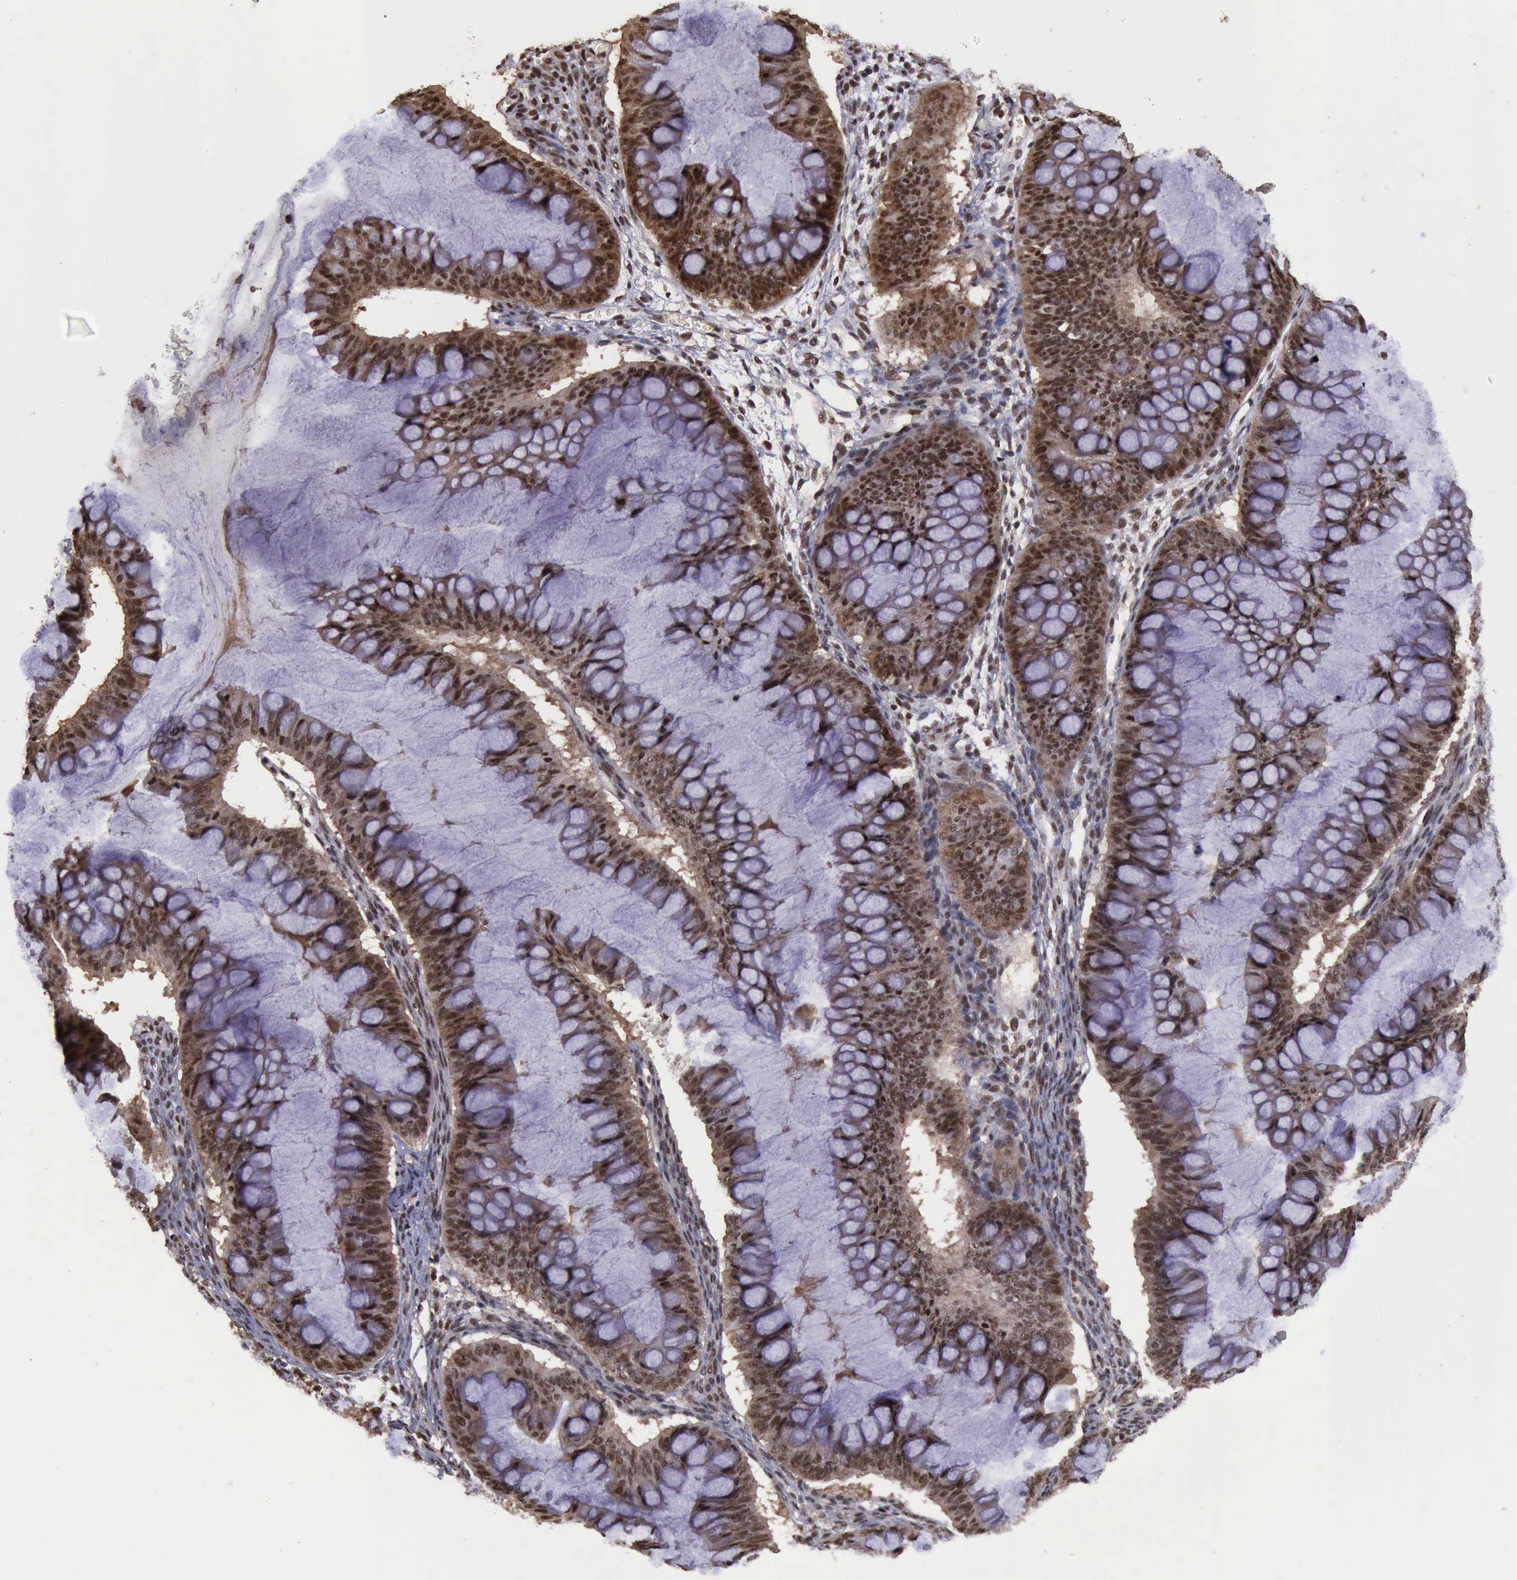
{"staining": {"intensity": "strong", "quantity": ">75%", "location": "cytoplasmic/membranous,nuclear"}, "tissue": "ovarian cancer", "cell_type": "Tumor cells", "image_type": "cancer", "snomed": [{"axis": "morphology", "description": "Cystadenocarcinoma, mucinous, NOS"}, {"axis": "topography", "description": "Ovary"}], "caption": "Tumor cells show high levels of strong cytoplasmic/membranous and nuclear staining in approximately >75% of cells in ovarian cancer (mucinous cystadenocarcinoma).", "gene": "TRMT2A", "patient": {"sex": "female", "age": 73}}